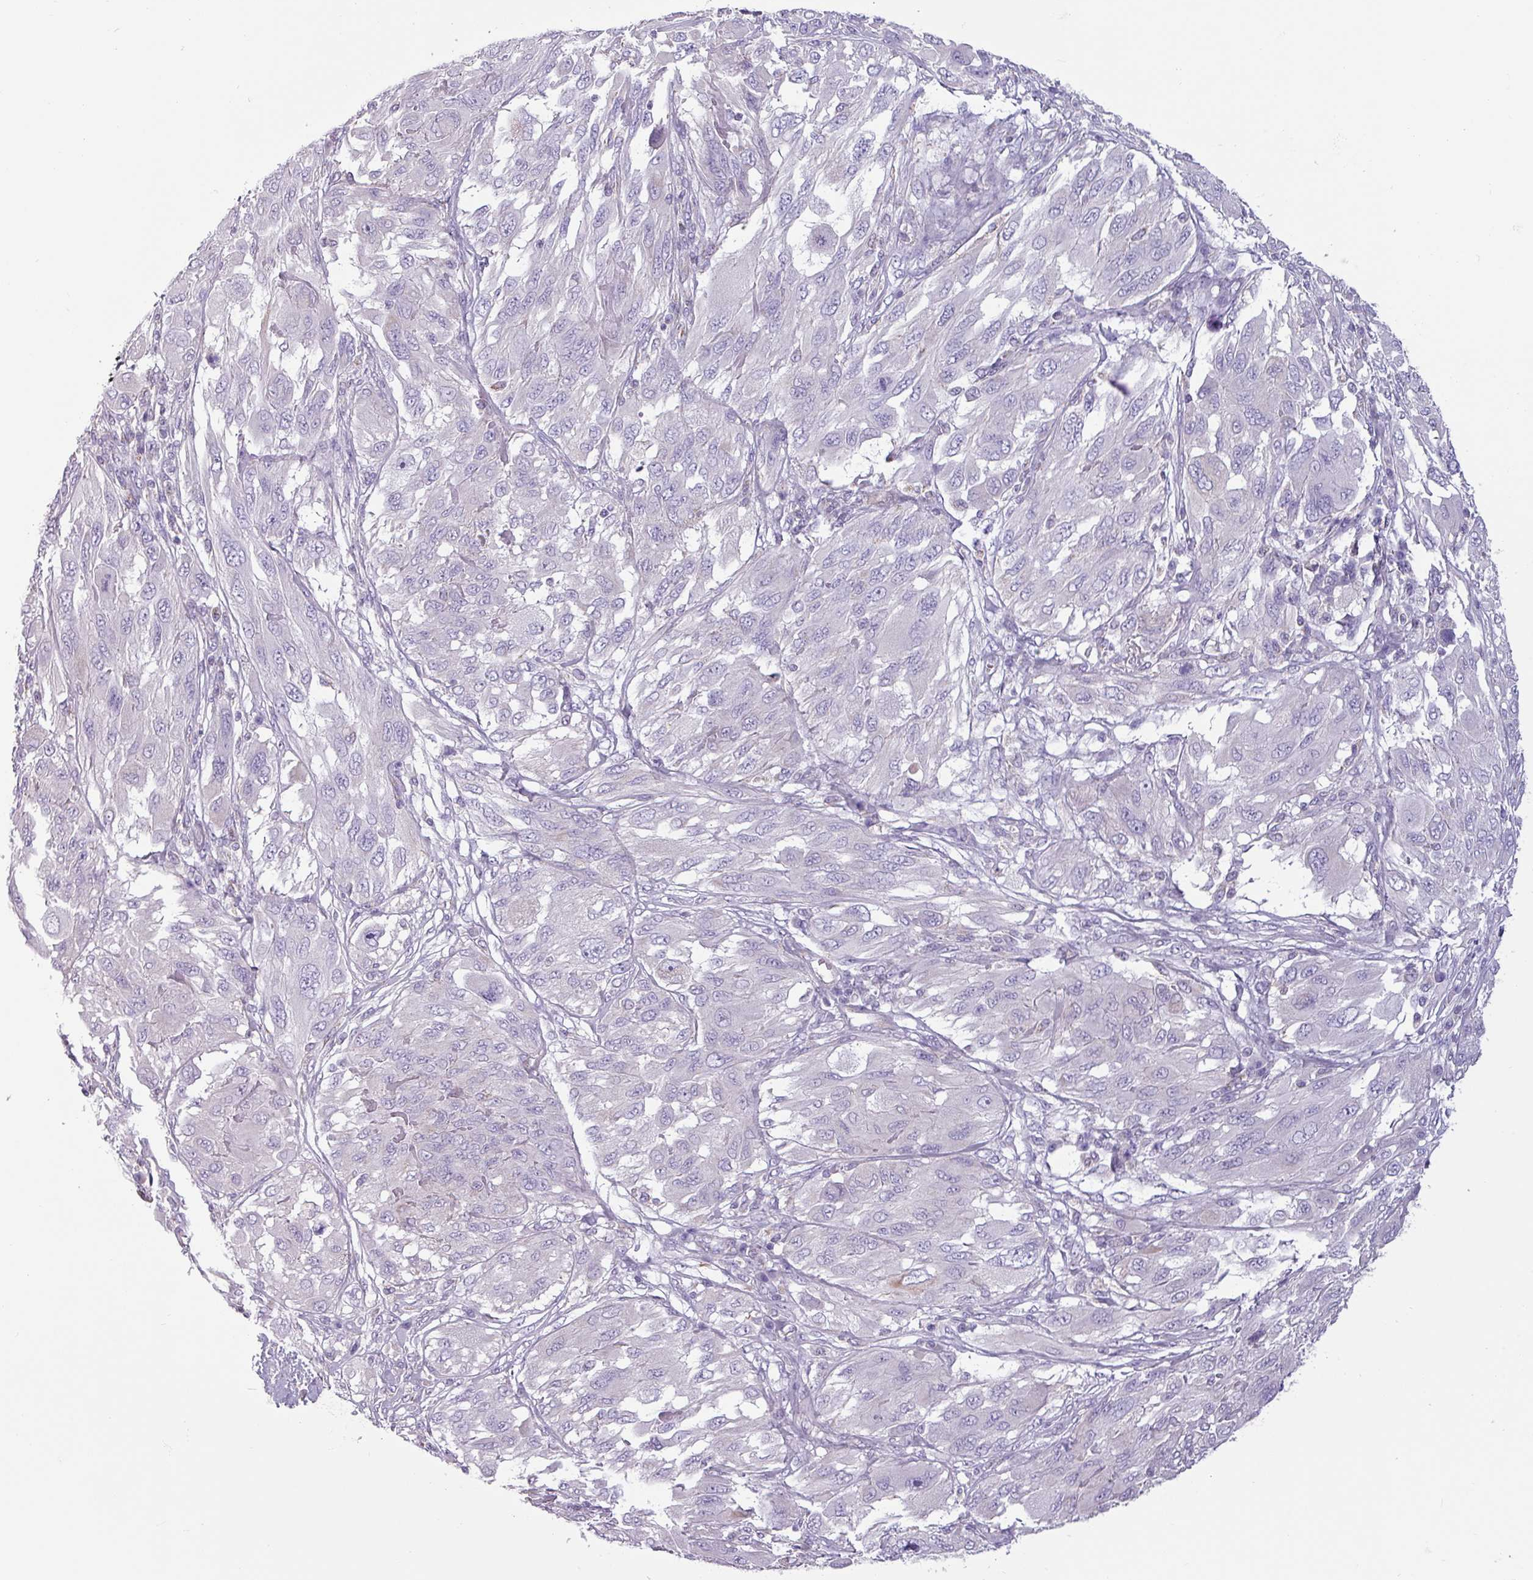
{"staining": {"intensity": "negative", "quantity": "none", "location": "none"}, "tissue": "melanoma", "cell_type": "Tumor cells", "image_type": "cancer", "snomed": [{"axis": "morphology", "description": "Malignant melanoma, NOS"}, {"axis": "topography", "description": "Skin"}], "caption": "Human malignant melanoma stained for a protein using immunohistochemistry displays no staining in tumor cells.", "gene": "CAMK1", "patient": {"sex": "female", "age": 91}}